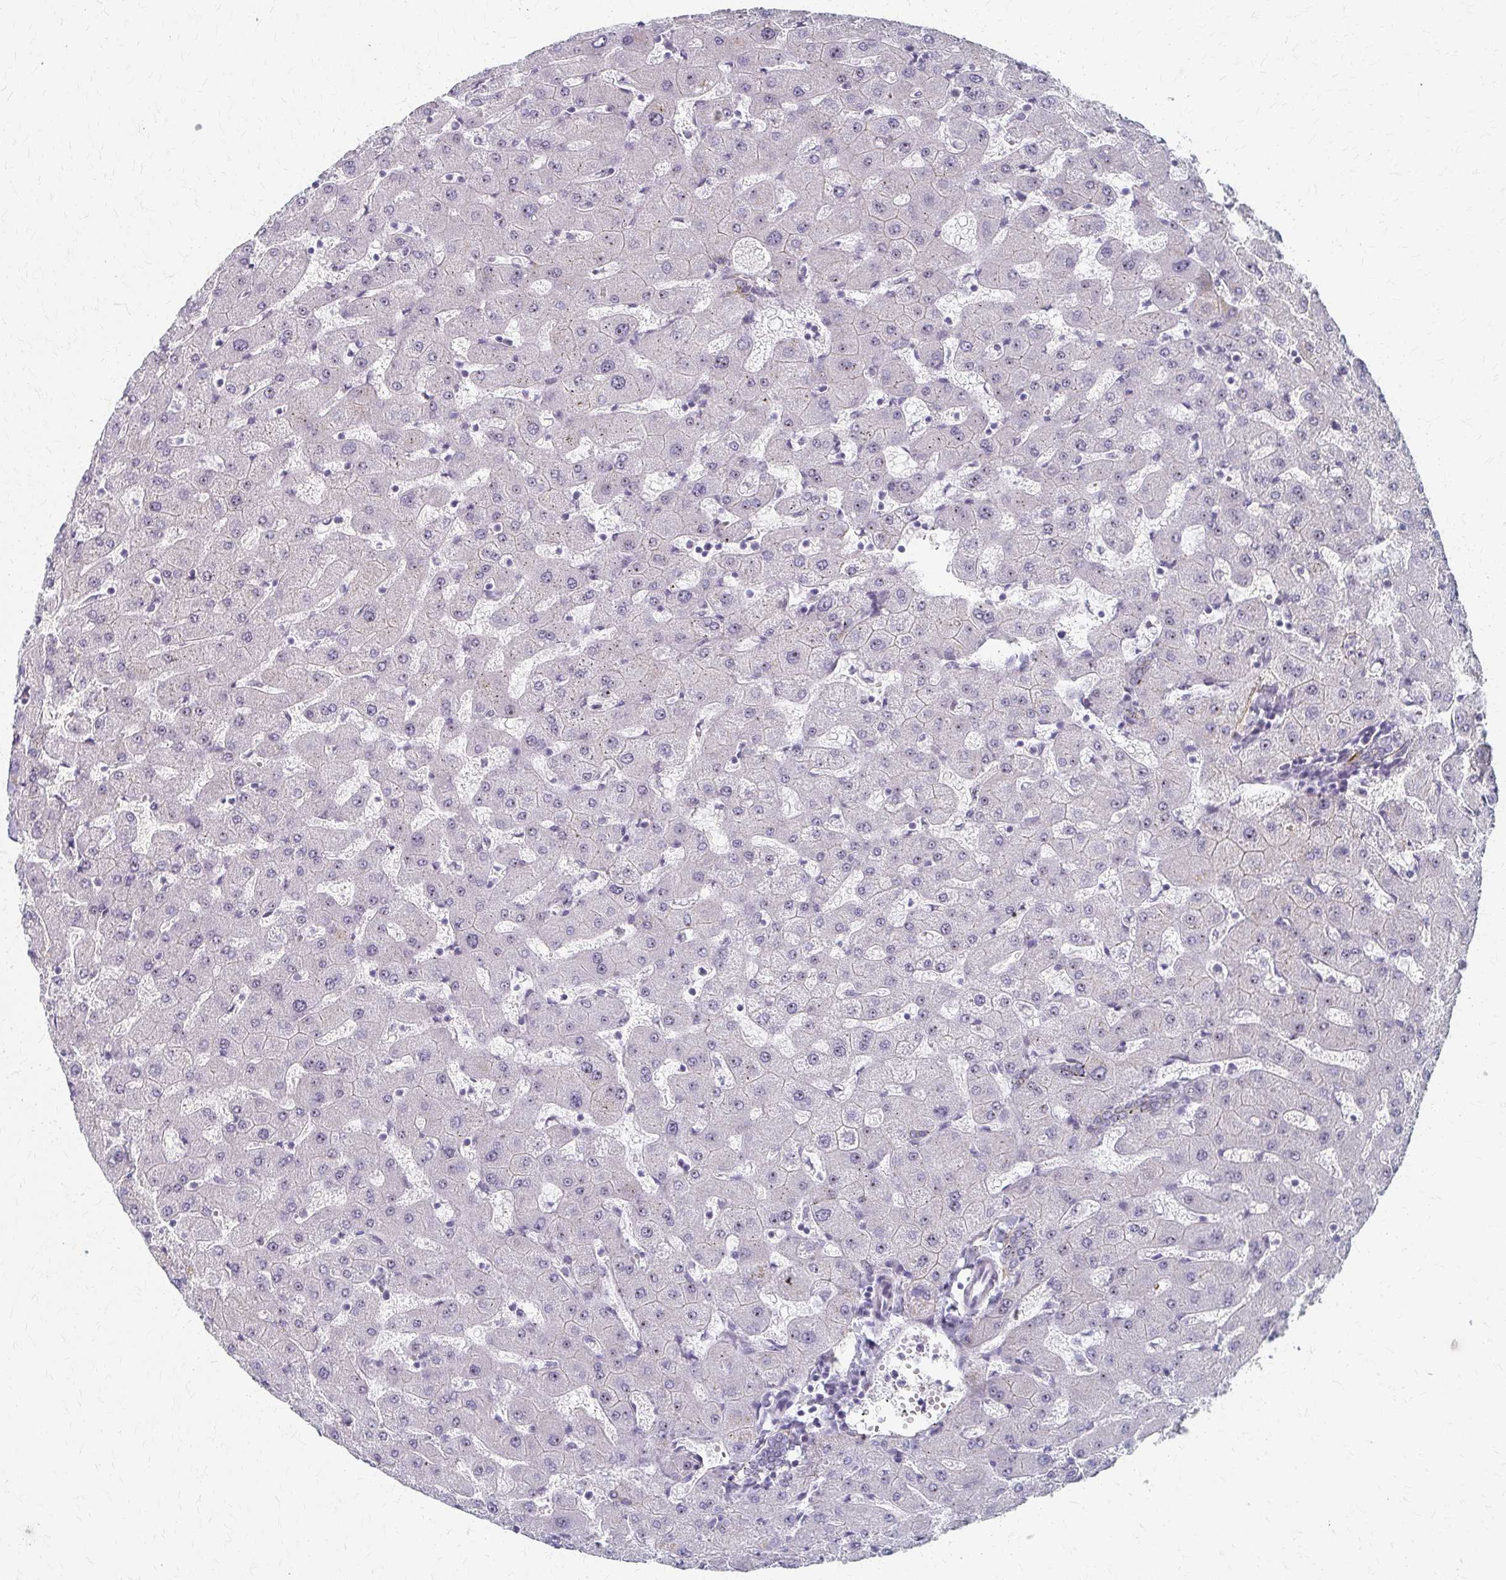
{"staining": {"intensity": "negative", "quantity": "none", "location": "none"}, "tissue": "liver", "cell_type": "Cholangiocytes", "image_type": "normal", "snomed": [{"axis": "morphology", "description": "Normal tissue, NOS"}, {"axis": "topography", "description": "Liver"}], "caption": "An immunohistochemistry (IHC) histopathology image of unremarkable liver is shown. There is no staining in cholangiocytes of liver. (DAB IHC with hematoxylin counter stain).", "gene": "PES1", "patient": {"sex": "female", "age": 63}}